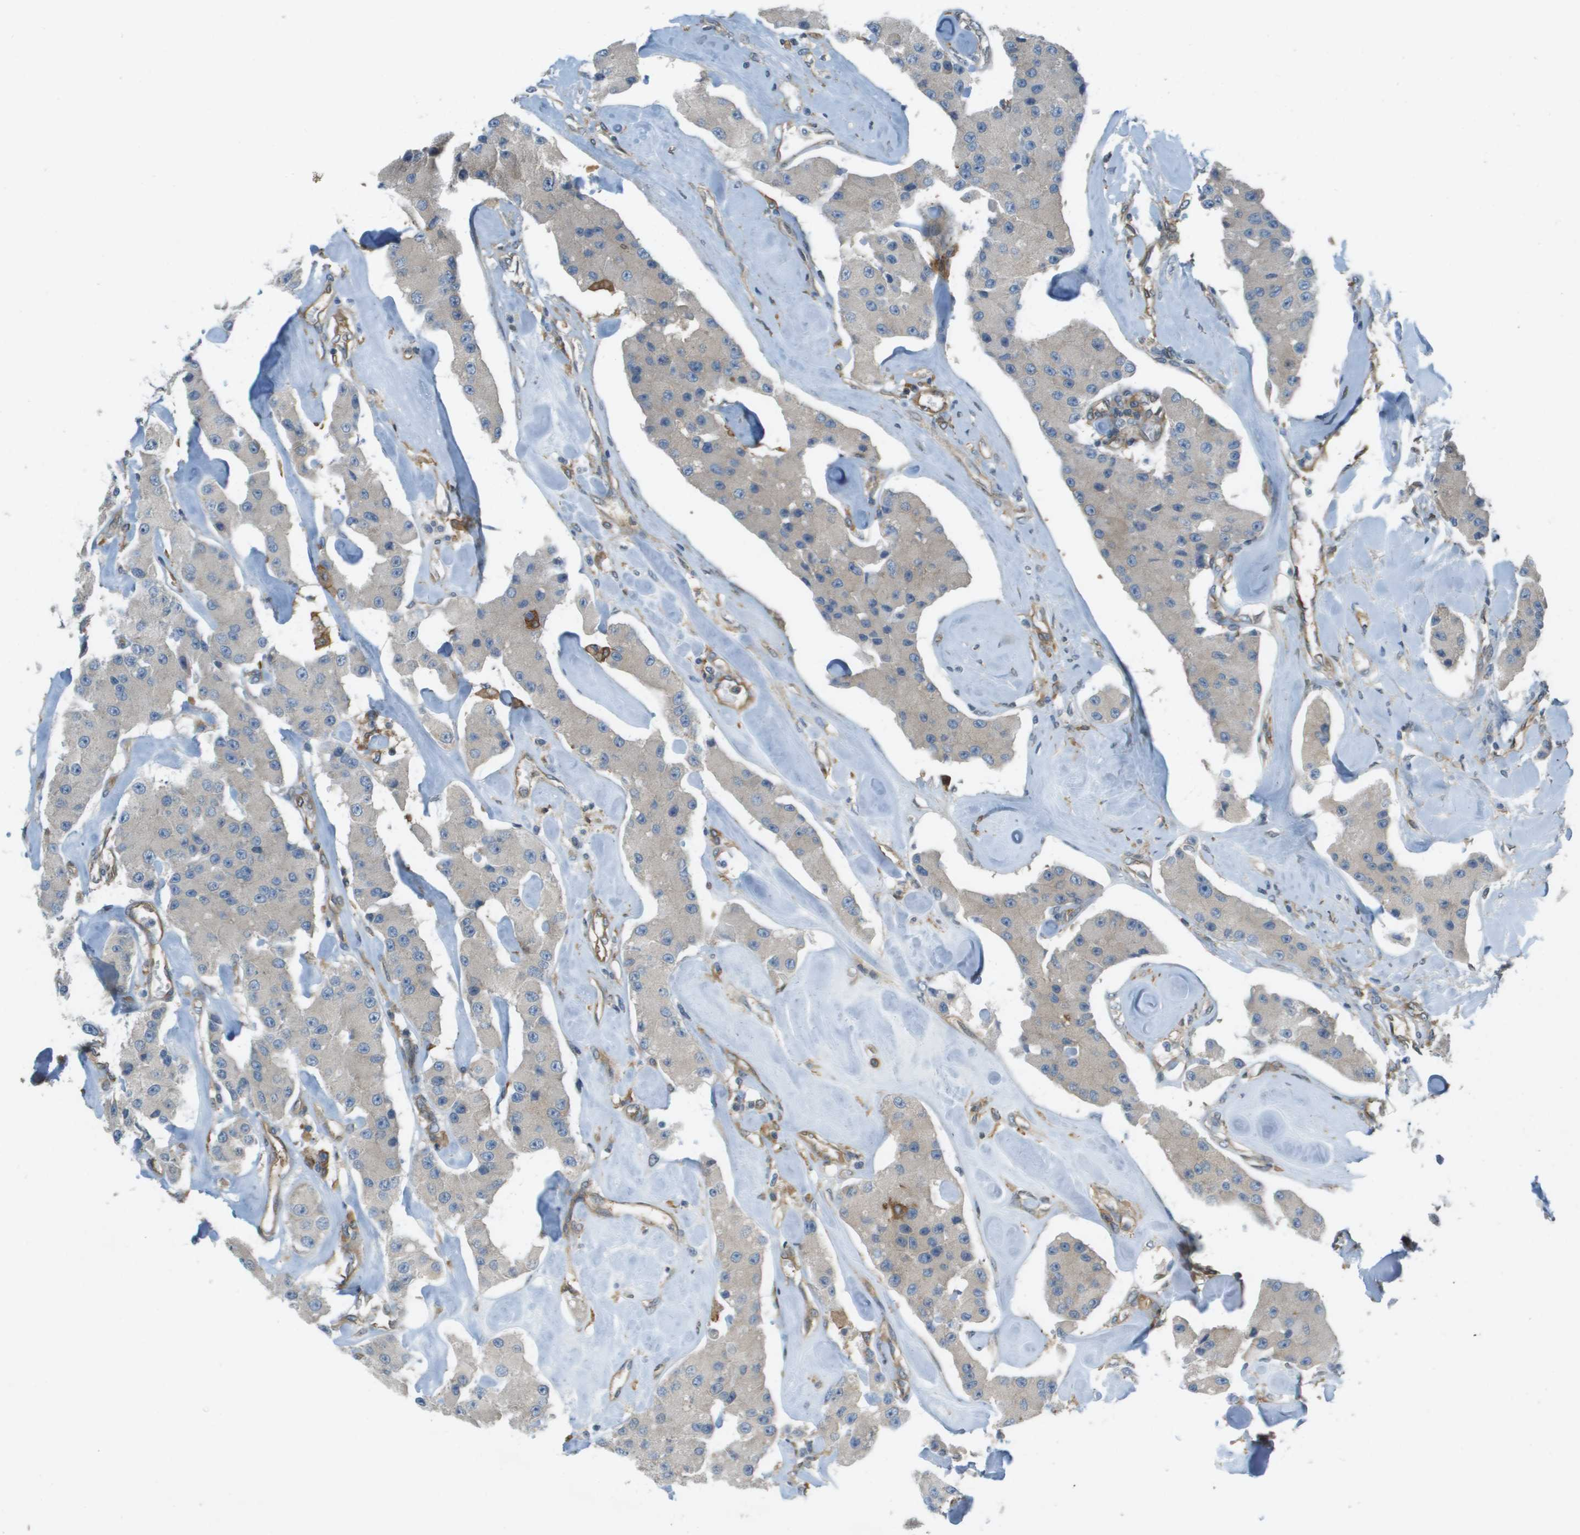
{"staining": {"intensity": "negative", "quantity": "none", "location": "none"}, "tissue": "carcinoid", "cell_type": "Tumor cells", "image_type": "cancer", "snomed": [{"axis": "morphology", "description": "Carcinoid, malignant, NOS"}, {"axis": "topography", "description": "Pancreas"}], "caption": "This is an immunohistochemistry micrograph of human carcinoid (malignant). There is no expression in tumor cells.", "gene": "CORO1B", "patient": {"sex": "male", "age": 41}}